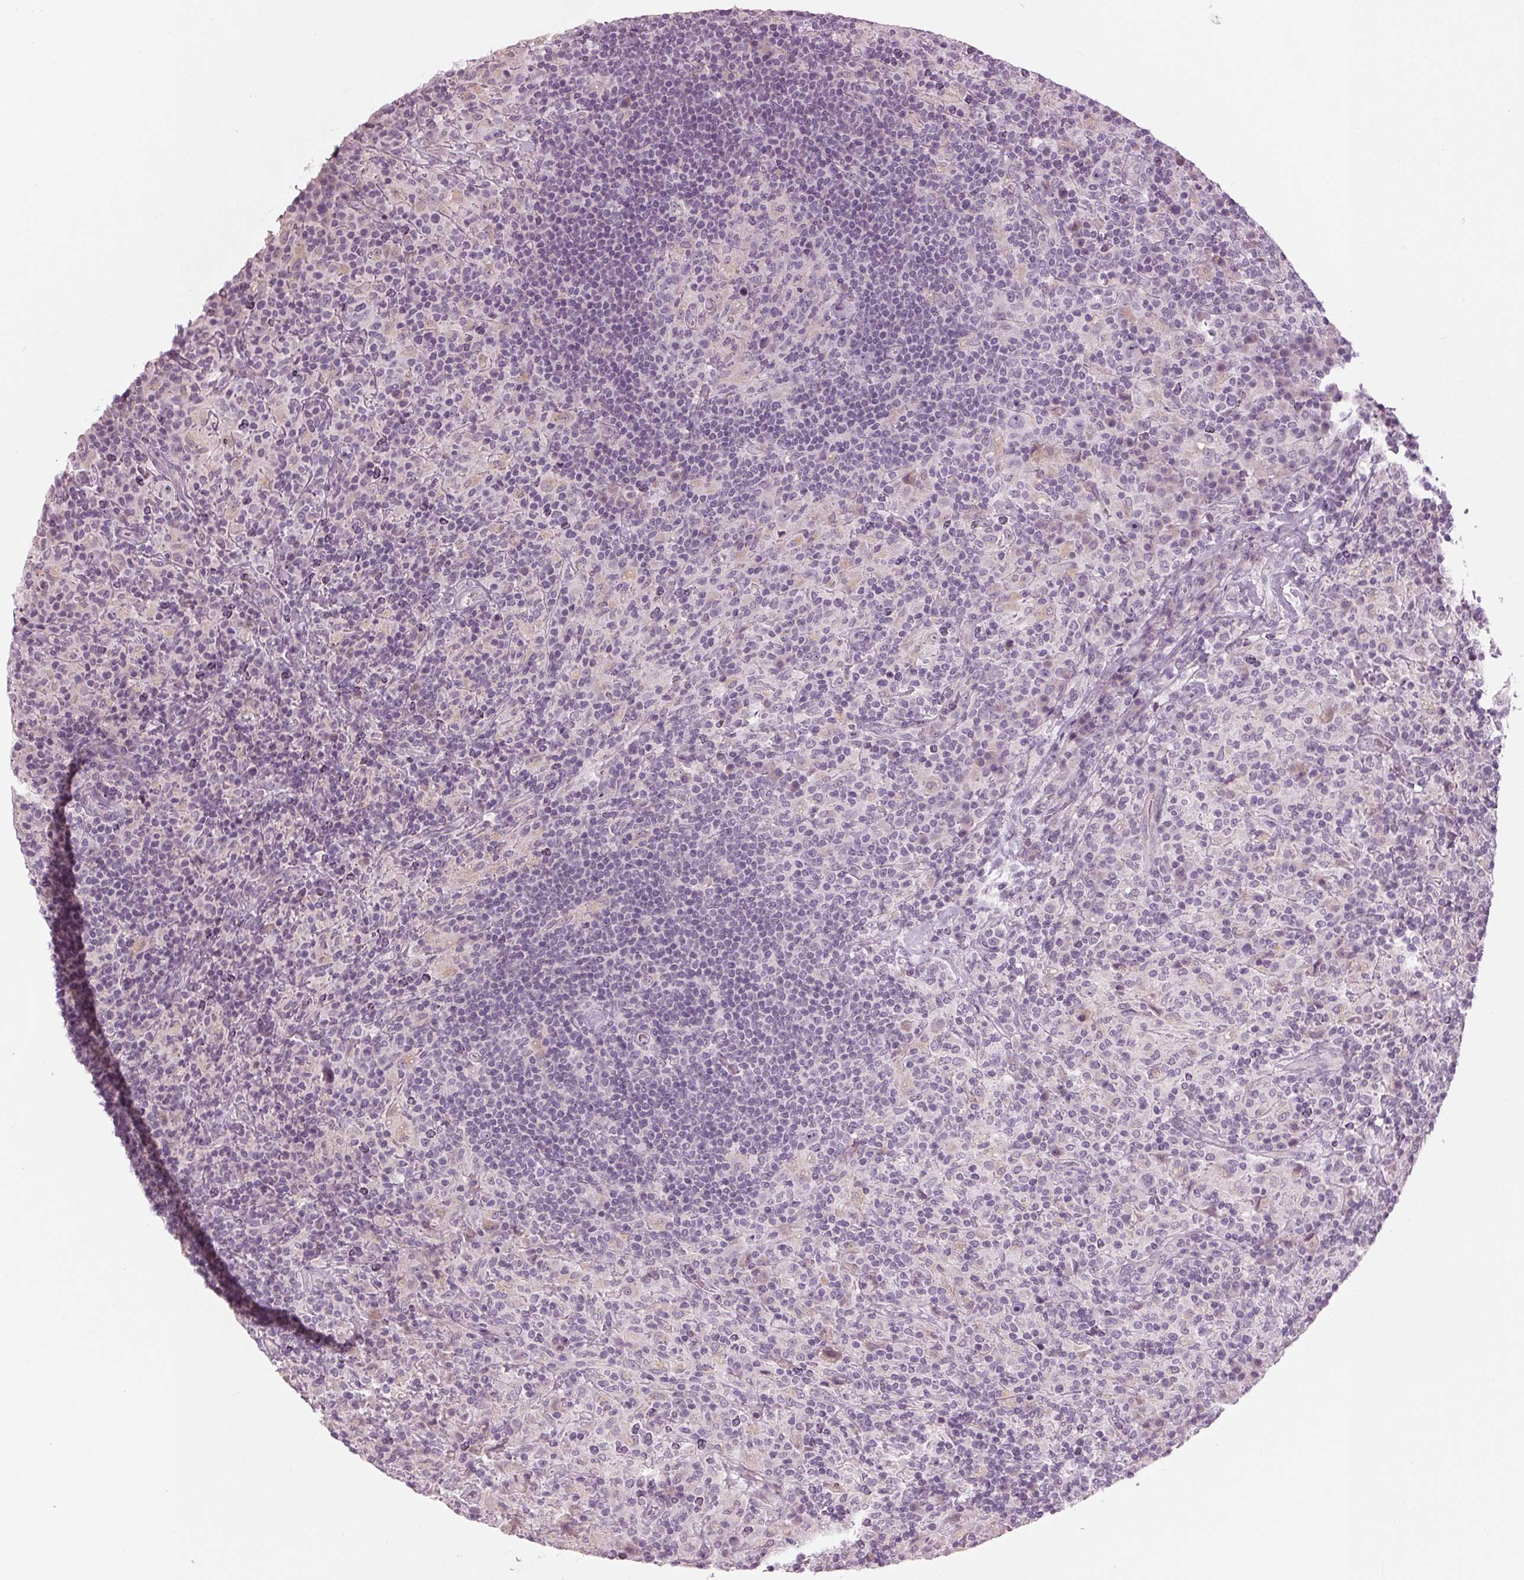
{"staining": {"intensity": "negative", "quantity": "none", "location": "none"}, "tissue": "lymphoma", "cell_type": "Tumor cells", "image_type": "cancer", "snomed": [{"axis": "morphology", "description": "Hodgkin's disease, NOS"}, {"axis": "topography", "description": "Lymph node"}], "caption": "High power microscopy photomicrograph of an IHC photomicrograph of lymphoma, revealing no significant staining in tumor cells.", "gene": "PRAP1", "patient": {"sex": "male", "age": 70}}